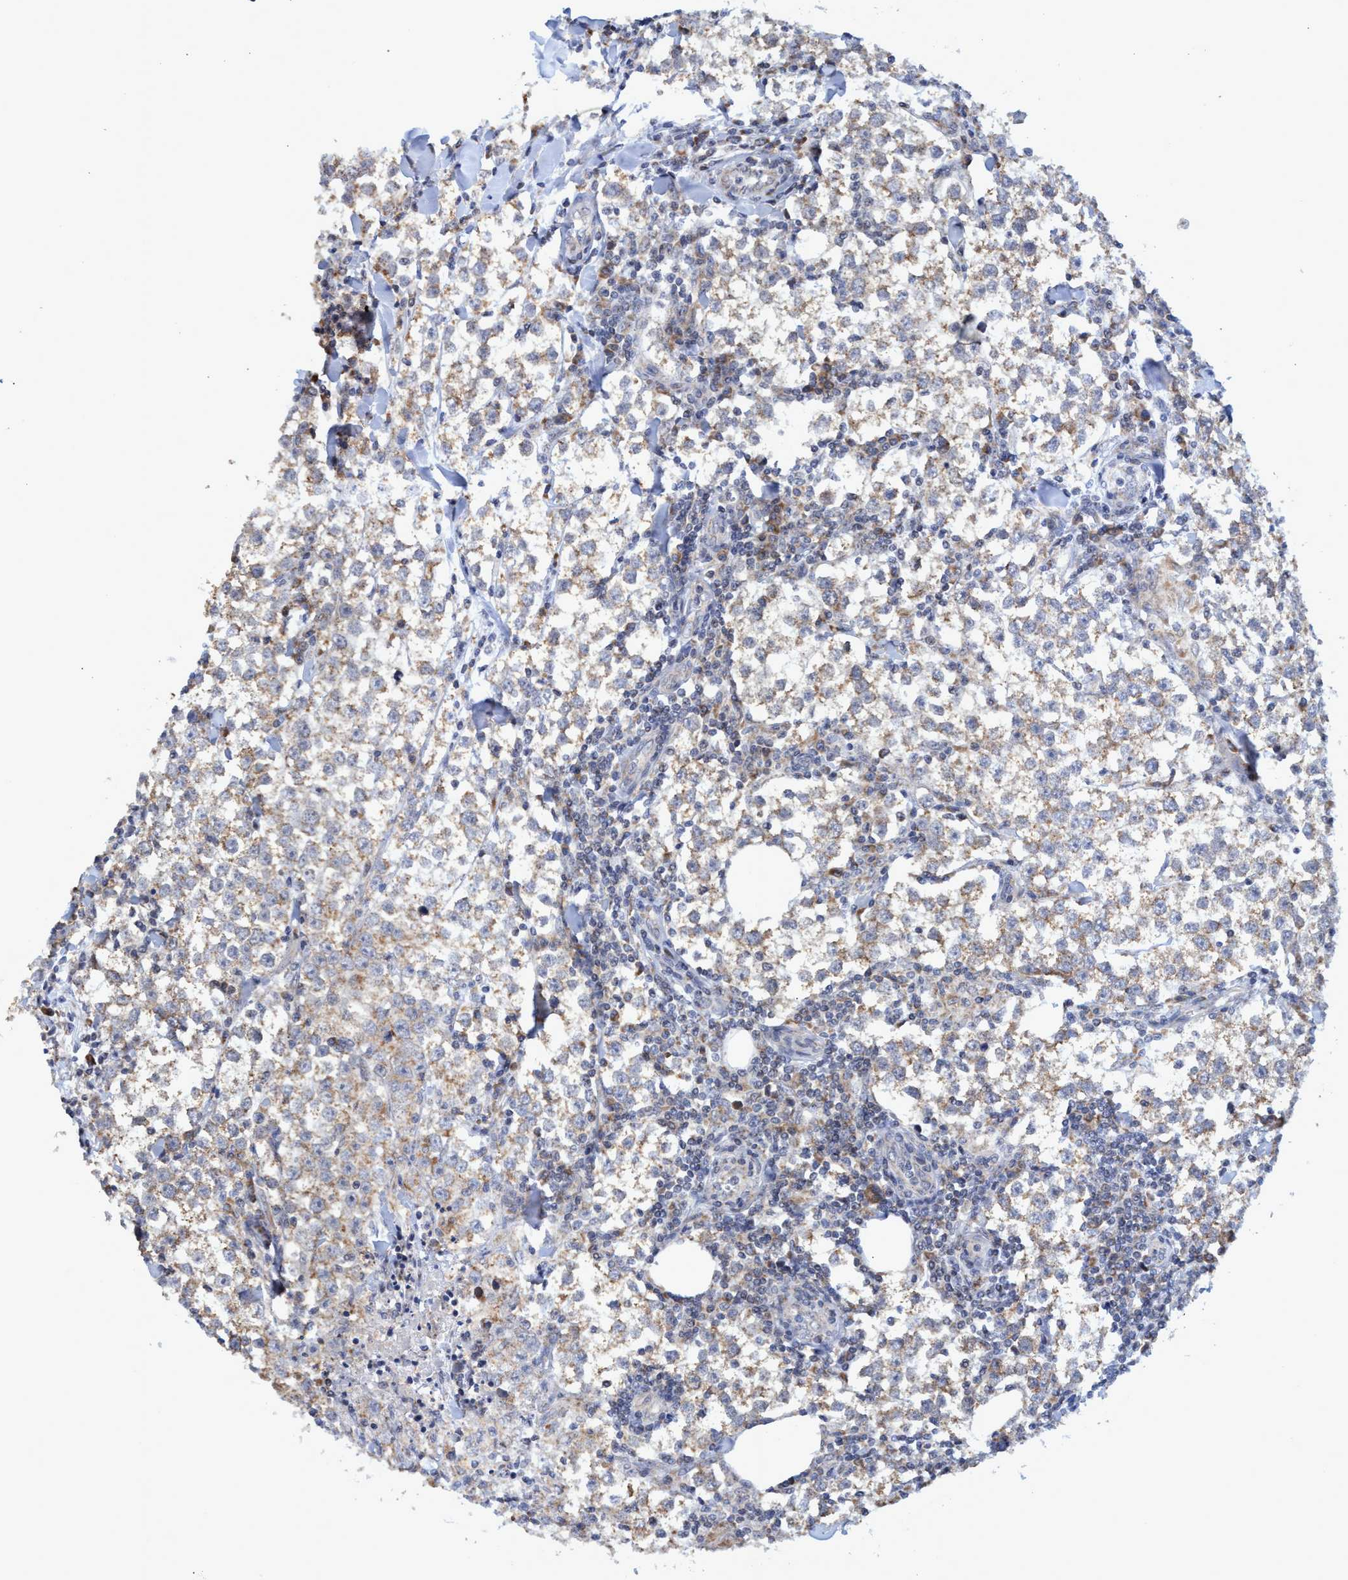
{"staining": {"intensity": "weak", "quantity": ">75%", "location": "cytoplasmic/membranous"}, "tissue": "testis cancer", "cell_type": "Tumor cells", "image_type": "cancer", "snomed": [{"axis": "morphology", "description": "Seminoma, NOS"}, {"axis": "morphology", "description": "Carcinoma, Embryonal, NOS"}, {"axis": "topography", "description": "Testis"}], "caption": "Testis cancer (seminoma) stained with a brown dye displays weak cytoplasmic/membranous positive positivity in about >75% of tumor cells.", "gene": "NAT16", "patient": {"sex": "male", "age": 36}}